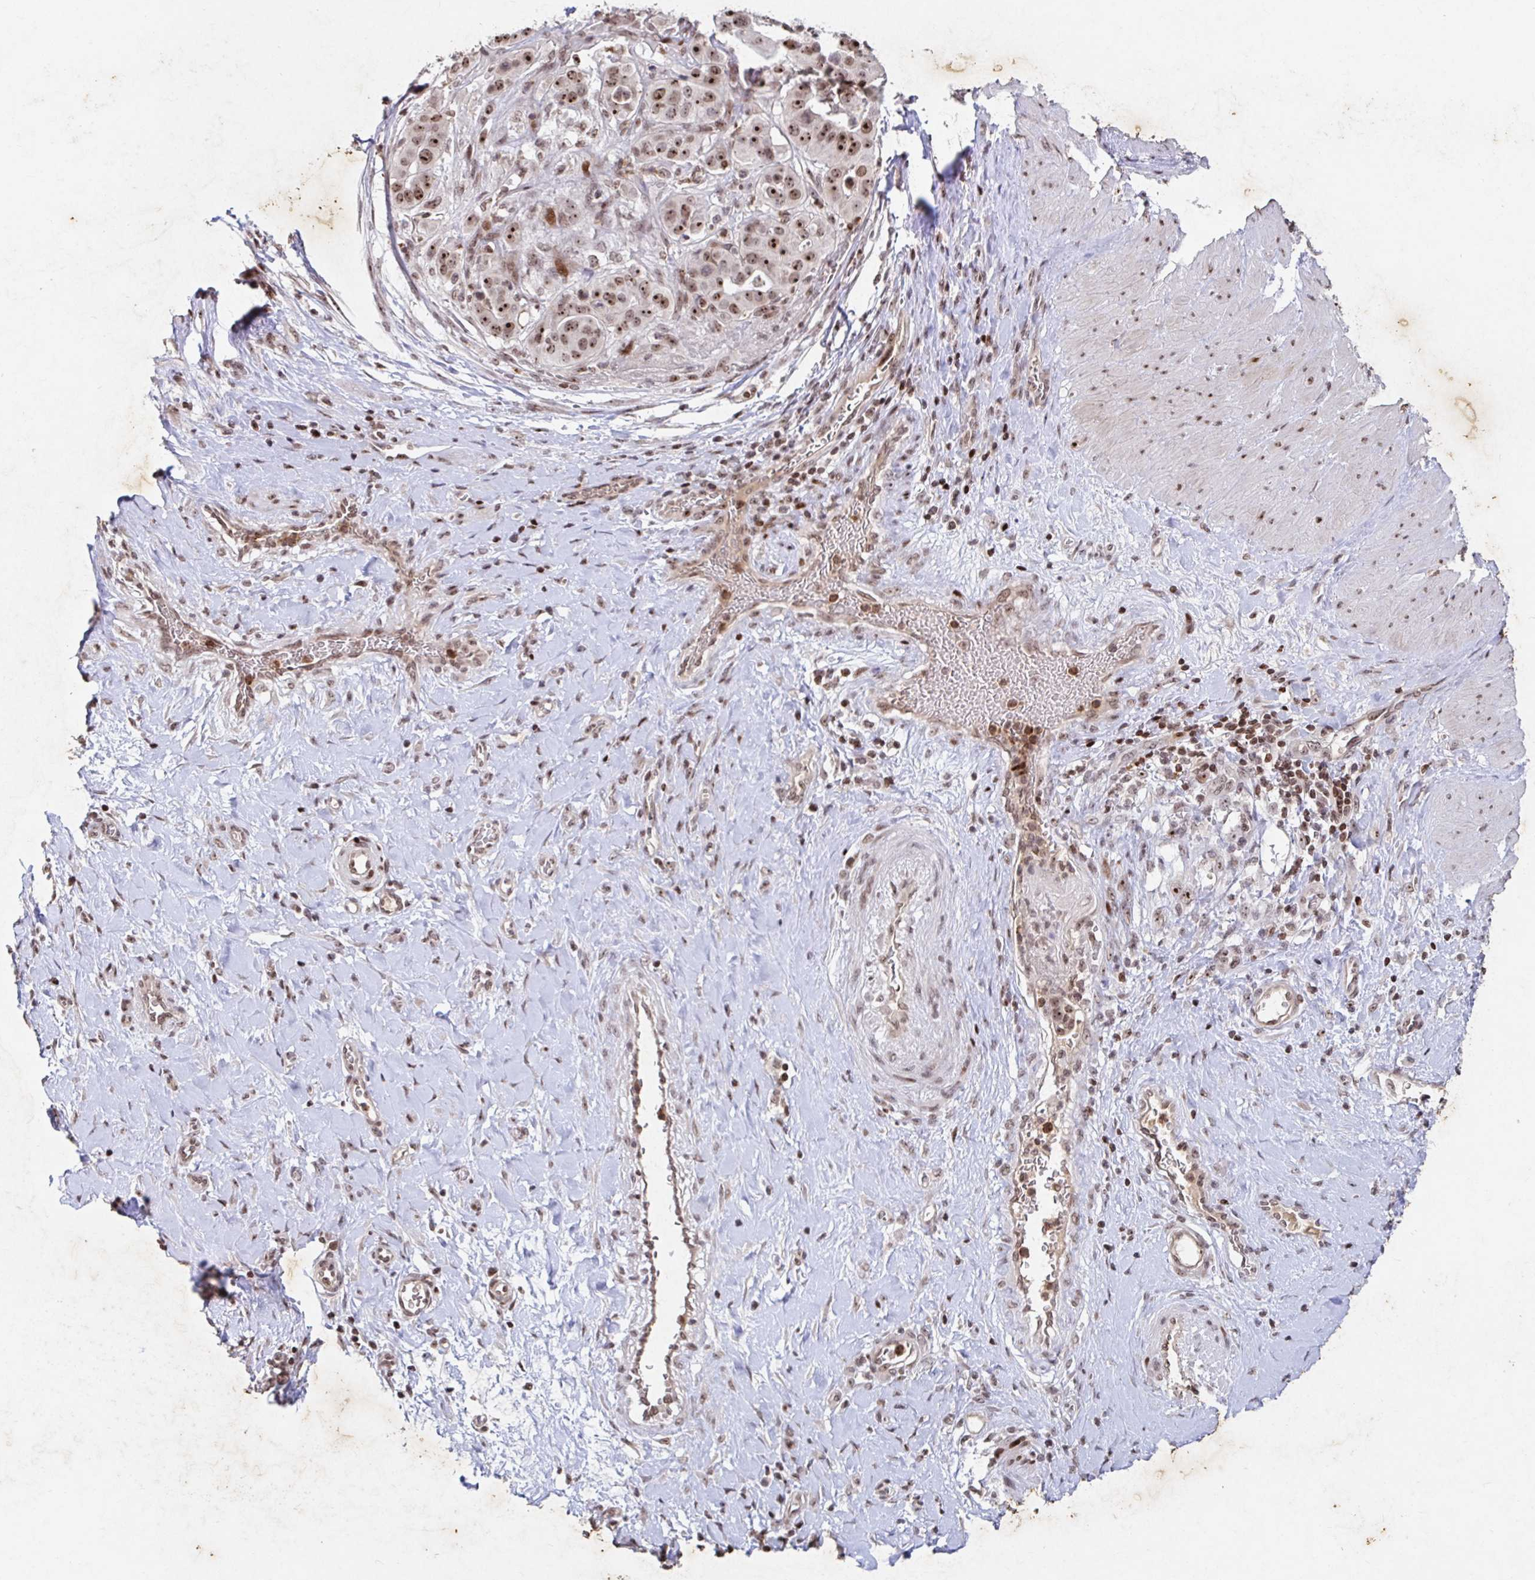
{"staining": {"intensity": "moderate", "quantity": ">75%", "location": "nuclear"}, "tissue": "stomach cancer", "cell_type": "Tumor cells", "image_type": "cancer", "snomed": [{"axis": "morphology", "description": "Adenocarcinoma, NOS"}, {"axis": "topography", "description": "Stomach"}], "caption": "Tumor cells display medium levels of moderate nuclear expression in about >75% of cells in human stomach cancer.", "gene": "C19orf53", "patient": {"sex": "male", "age": 48}}